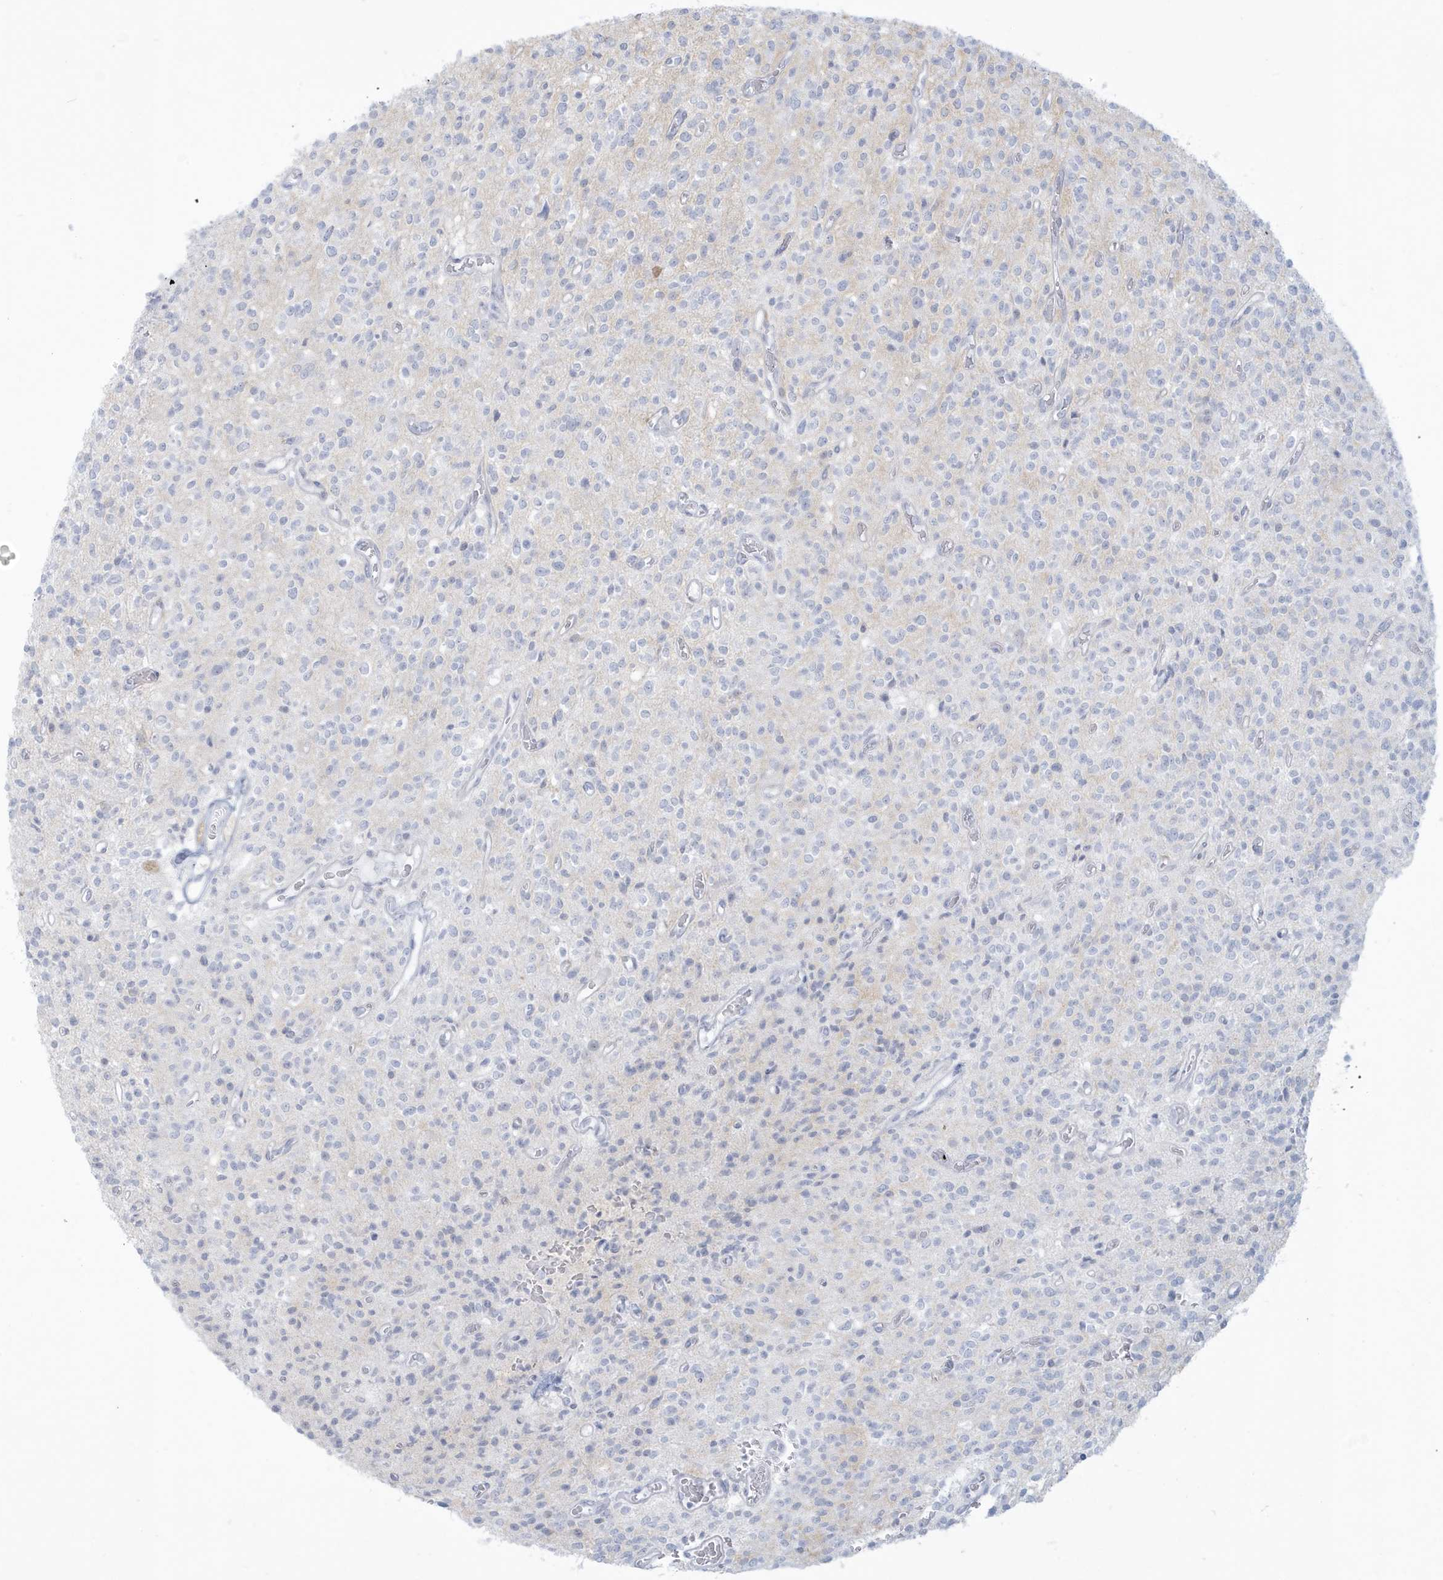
{"staining": {"intensity": "negative", "quantity": "none", "location": "none"}, "tissue": "glioma", "cell_type": "Tumor cells", "image_type": "cancer", "snomed": [{"axis": "morphology", "description": "Glioma, malignant, High grade"}, {"axis": "topography", "description": "Brain"}], "caption": "Glioma was stained to show a protein in brown. There is no significant expression in tumor cells.", "gene": "HERC6", "patient": {"sex": "male", "age": 34}}